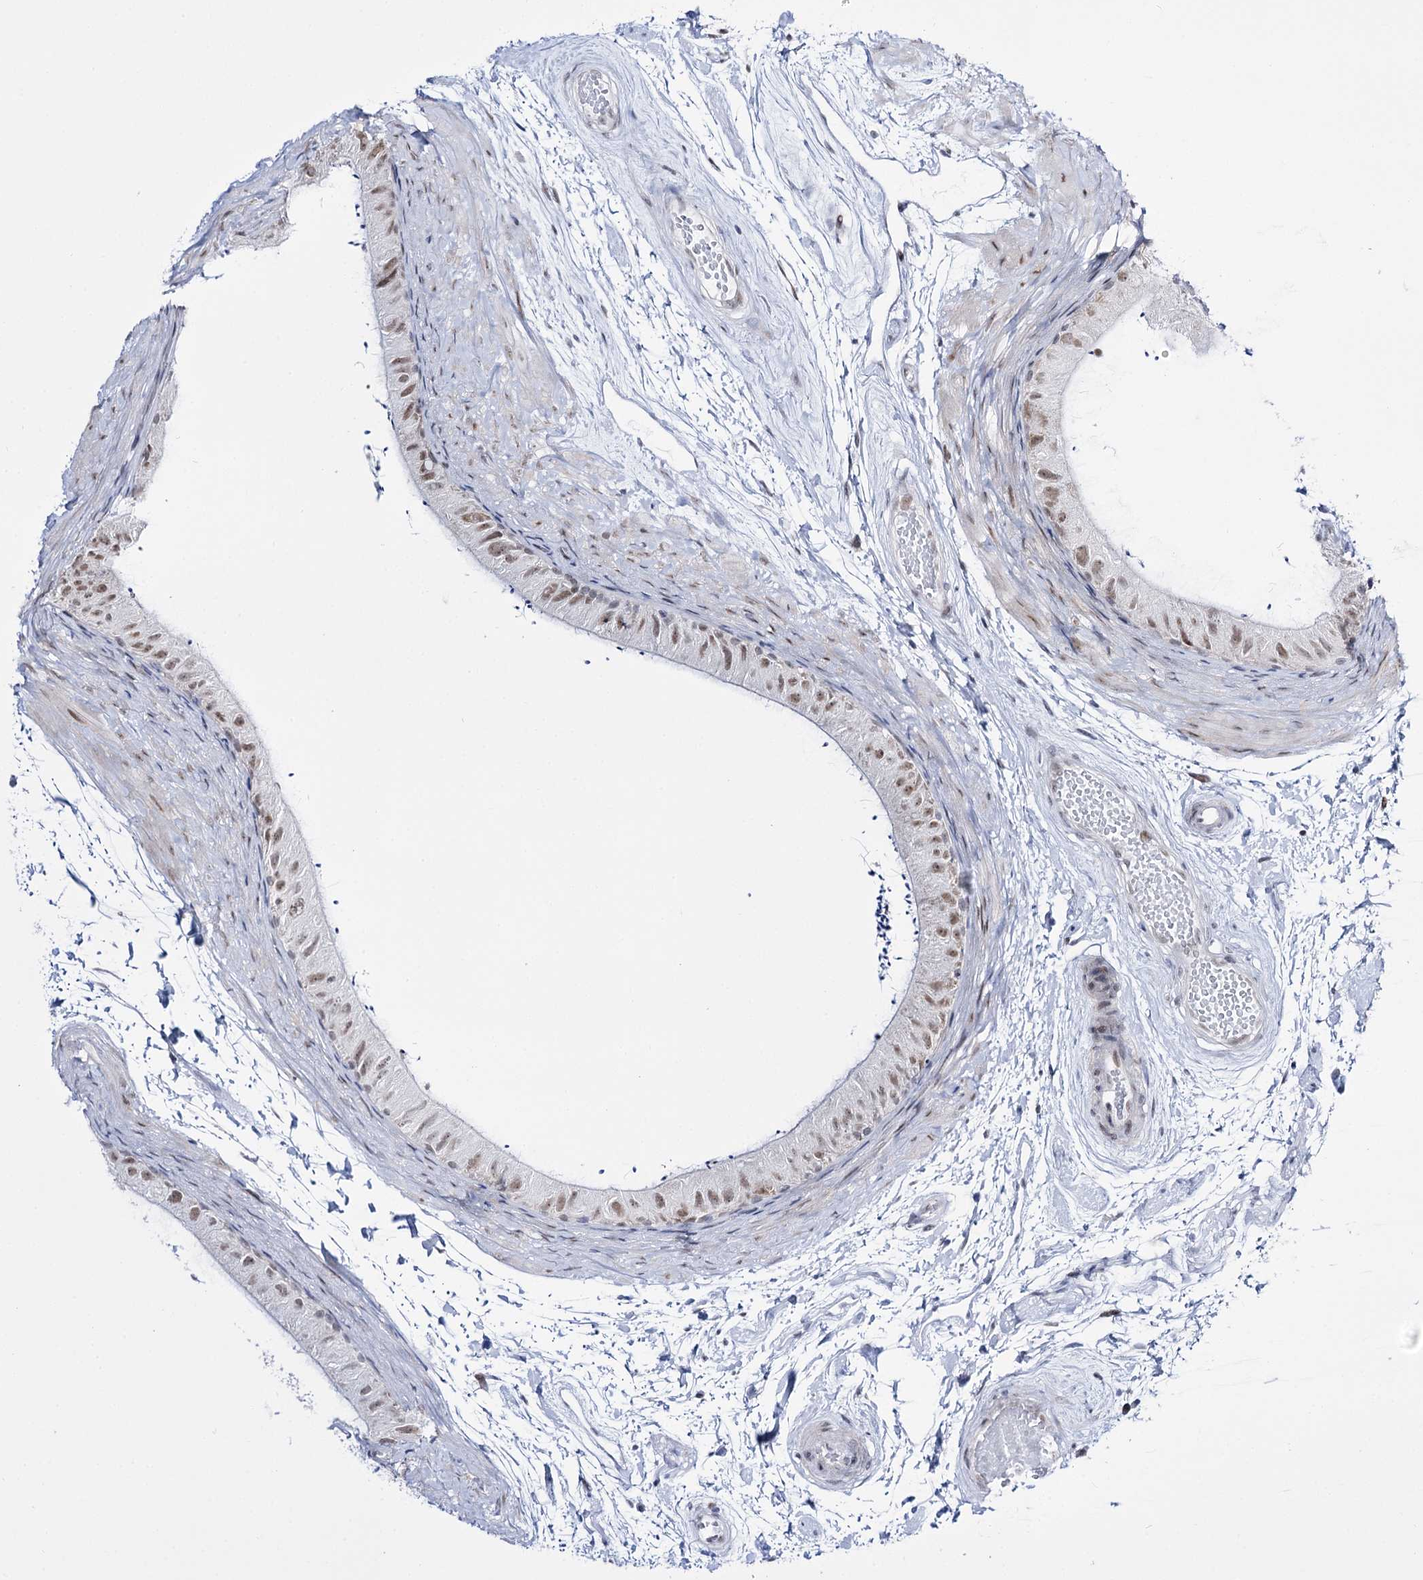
{"staining": {"intensity": "weak", "quantity": "25%-75%", "location": "nuclear"}, "tissue": "epididymis", "cell_type": "Glandular cells", "image_type": "normal", "snomed": [{"axis": "morphology", "description": "Normal tissue, NOS"}, {"axis": "topography", "description": "Epididymis"}], "caption": "Protein staining by IHC exhibits weak nuclear staining in about 25%-75% of glandular cells in unremarkable epididymis. The staining was performed using DAB (3,3'-diaminobenzidine), with brown indicating positive protein expression. Nuclei are stained blue with hematoxylin.", "gene": "RBM15B", "patient": {"sex": "male", "age": 50}}